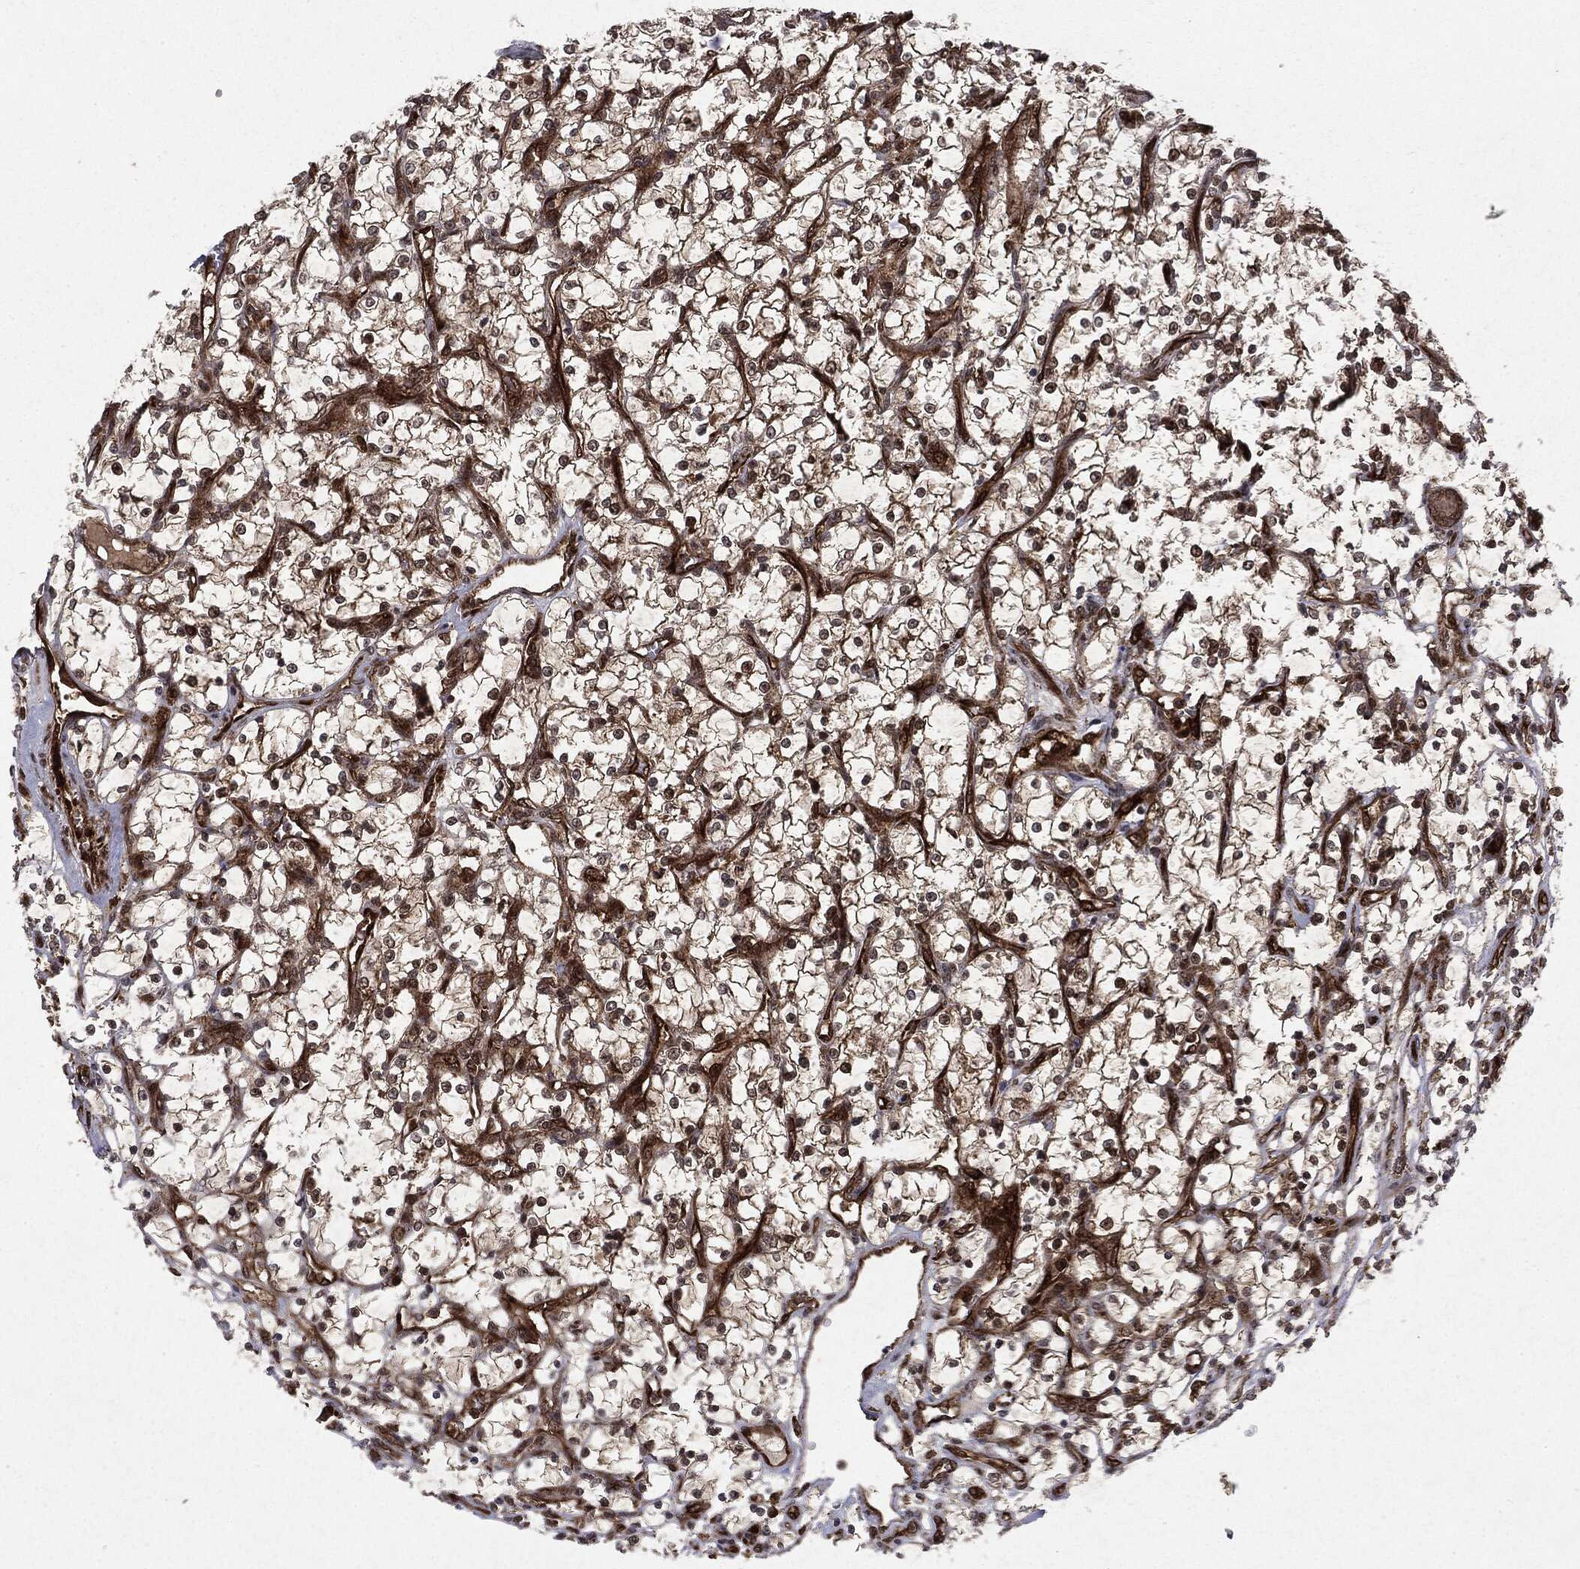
{"staining": {"intensity": "weak", "quantity": ">75%", "location": "cytoplasmic/membranous"}, "tissue": "renal cancer", "cell_type": "Tumor cells", "image_type": "cancer", "snomed": [{"axis": "morphology", "description": "Adenocarcinoma, NOS"}, {"axis": "topography", "description": "Kidney"}], "caption": "Immunohistochemical staining of human adenocarcinoma (renal) exhibits low levels of weak cytoplasmic/membranous protein staining in approximately >75% of tumor cells.", "gene": "OTUB1", "patient": {"sex": "female", "age": 69}}